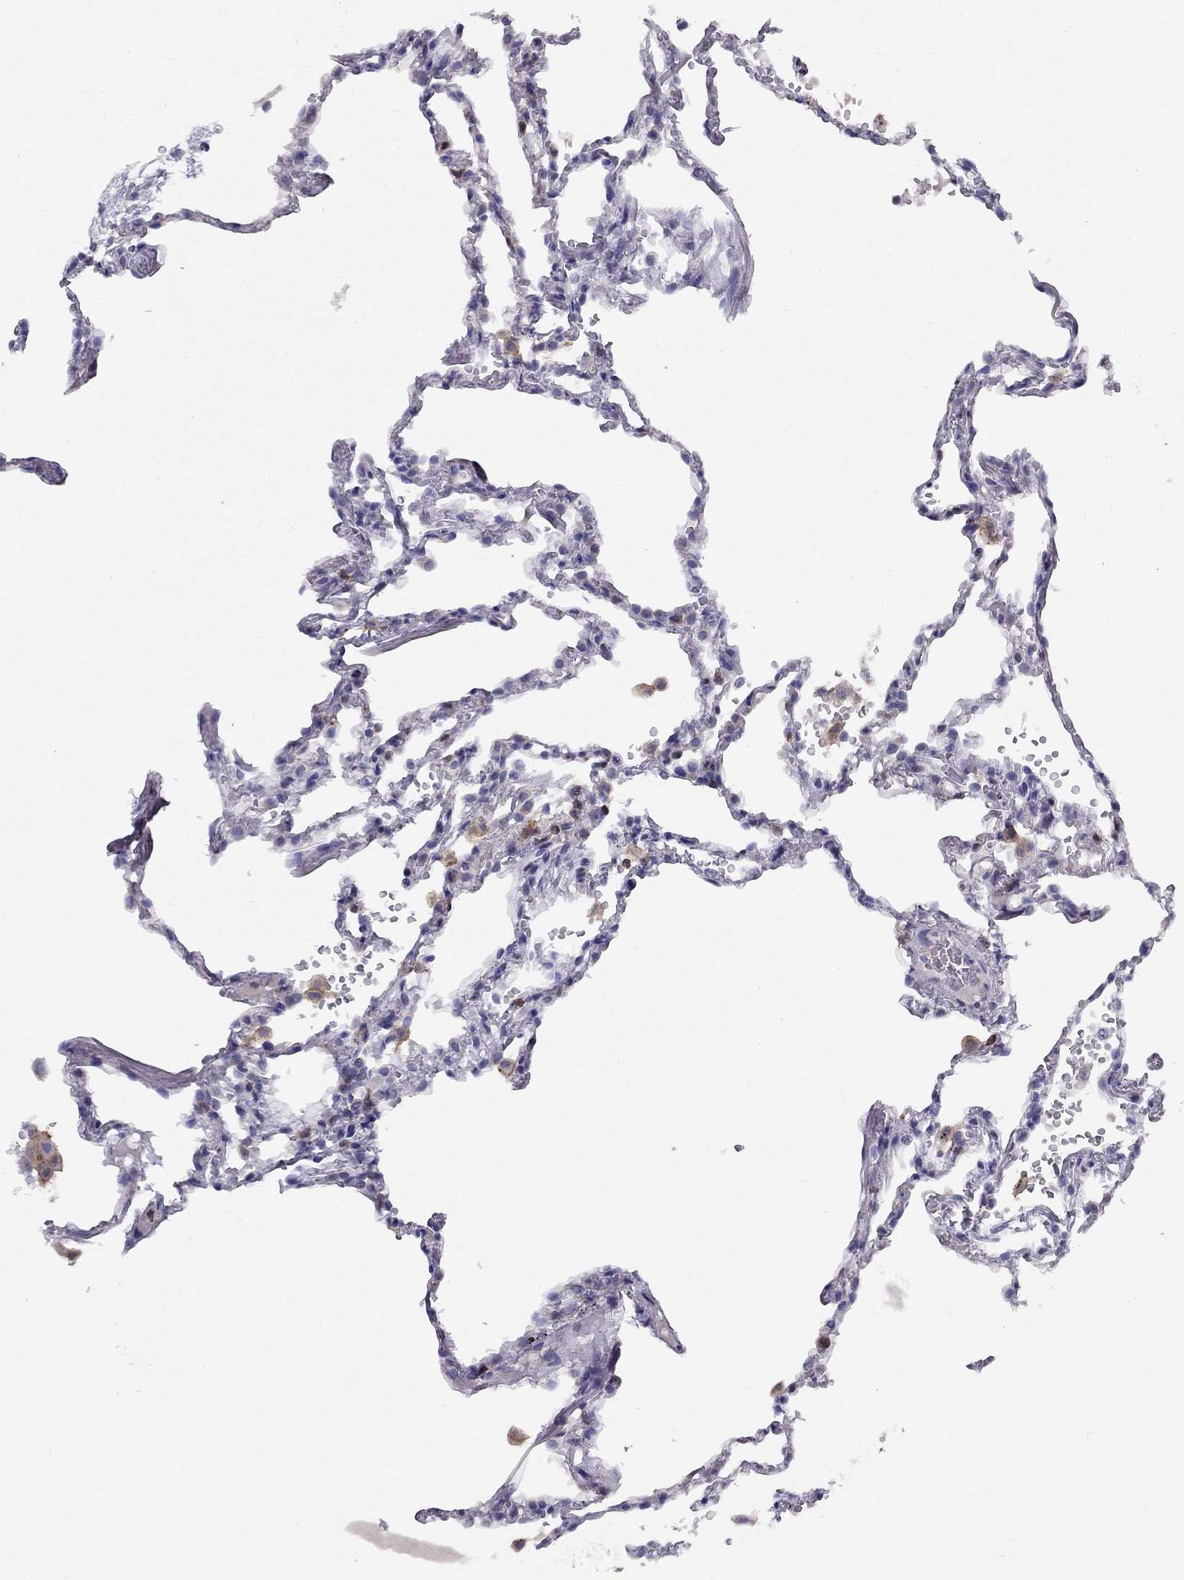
{"staining": {"intensity": "negative", "quantity": "none", "location": "none"}, "tissue": "lung", "cell_type": "Alveolar cells", "image_type": "normal", "snomed": [{"axis": "morphology", "description": "Normal tissue, NOS"}, {"axis": "topography", "description": "Lung"}], "caption": "This is an immunohistochemistry photomicrograph of normal lung. There is no positivity in alveolar cells.", "gene": "CITED1", "patient": {"sex": "male", "age": 78}}